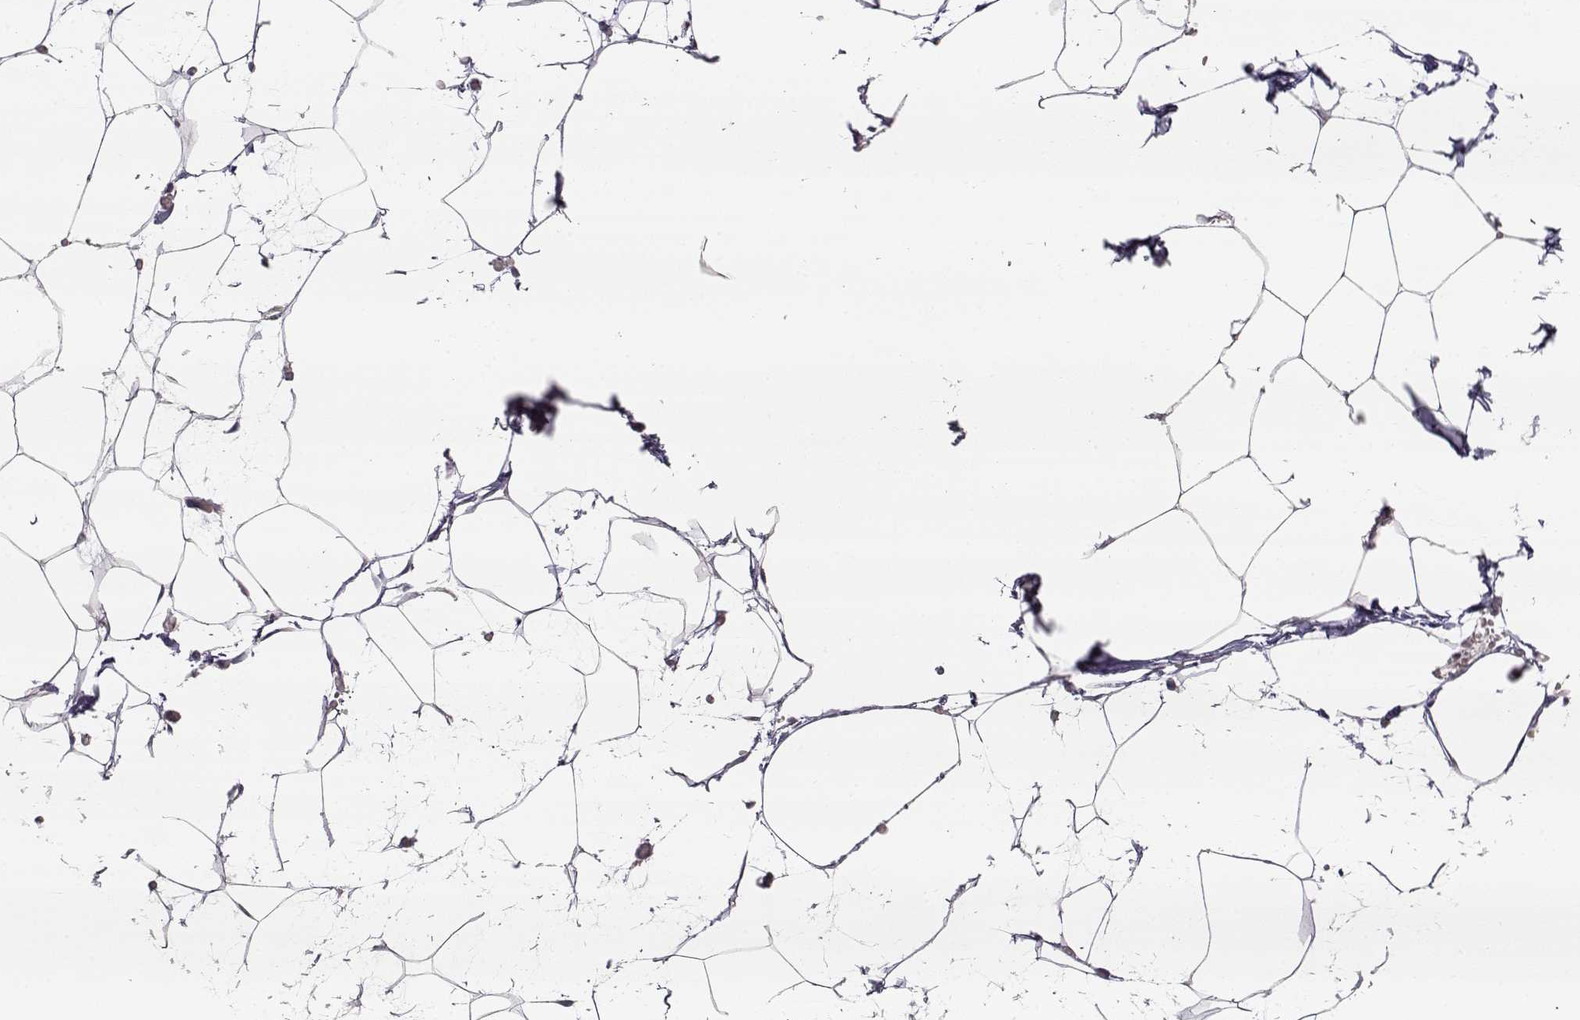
{"staining": {"intensity": "negative", "quantity": "none", "location": "none"}, "tissue": "adipose tissue", "cell_type": "Adipocytes", "image_type": "normal", "snomed": [{"axis": "morphology", "description": "Normal tissue, NOS"}, {"axis": "topography", "description": "Adipose tissue"}], "caption": "IHC photomicrograph of unremarkable adipose tissue stained for a protein (brown), which exhibits no expression in adipocytes.", "gene": "PNMT", "patient": {"sex": "male", "age": 57}}